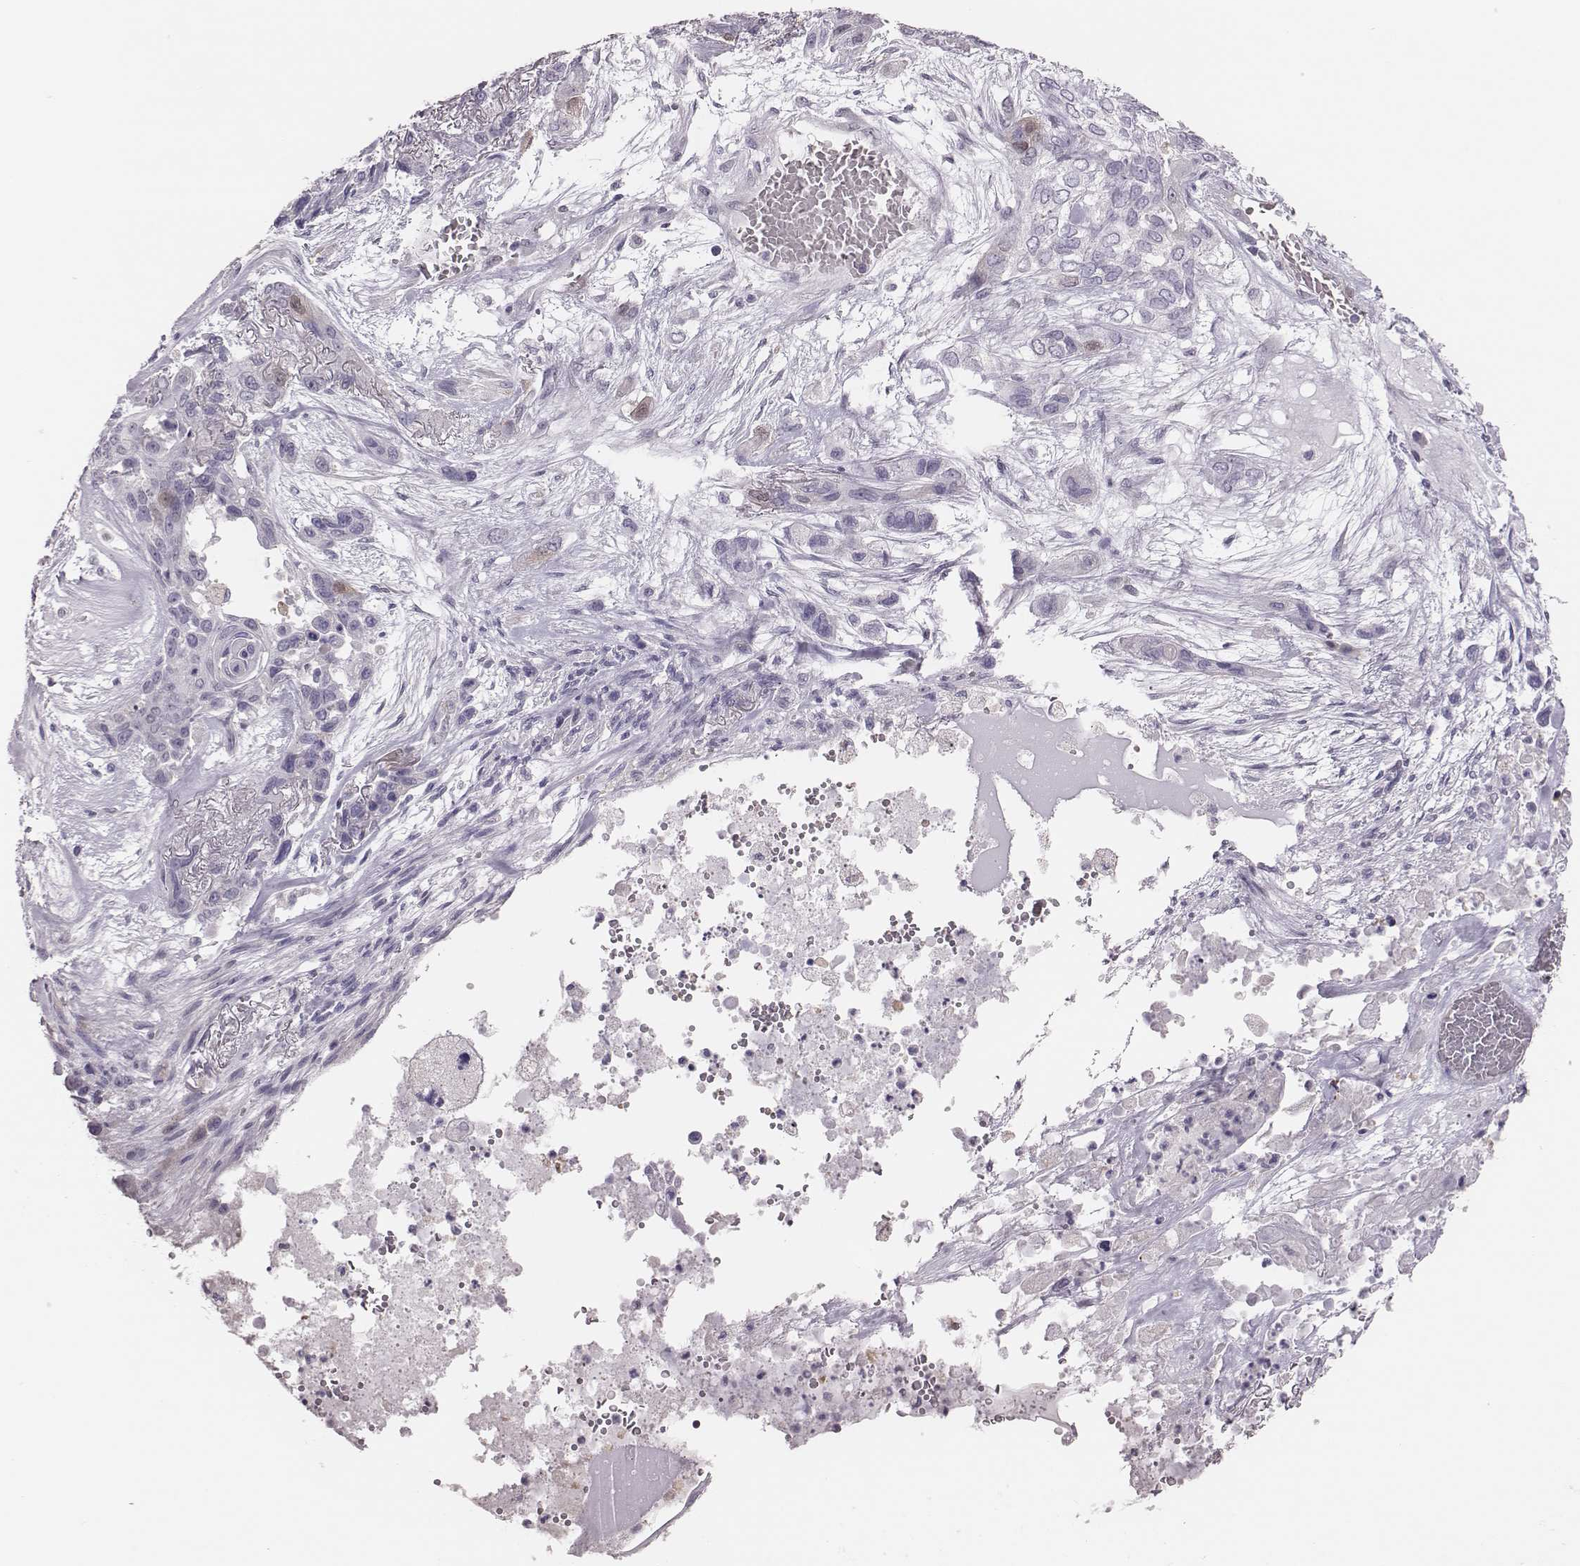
{"staining": {"intensity": "negative", "quantity": "none", "location": "none"}, "tissue": "lung cancer", "cell_type": "Tumor cells", "image_type": "cancer", "snomed": [{"axis": "morphology", "description": "Squamous cell carcinoma, NOS"}, {"axis": "topography", "description": "Lung"}], "caption": "Tumor cells are negative for protein expression in human lung squamous cell carcinoma.", "gene": "PBK", "patient": {"sex": "female", "age": 70}}